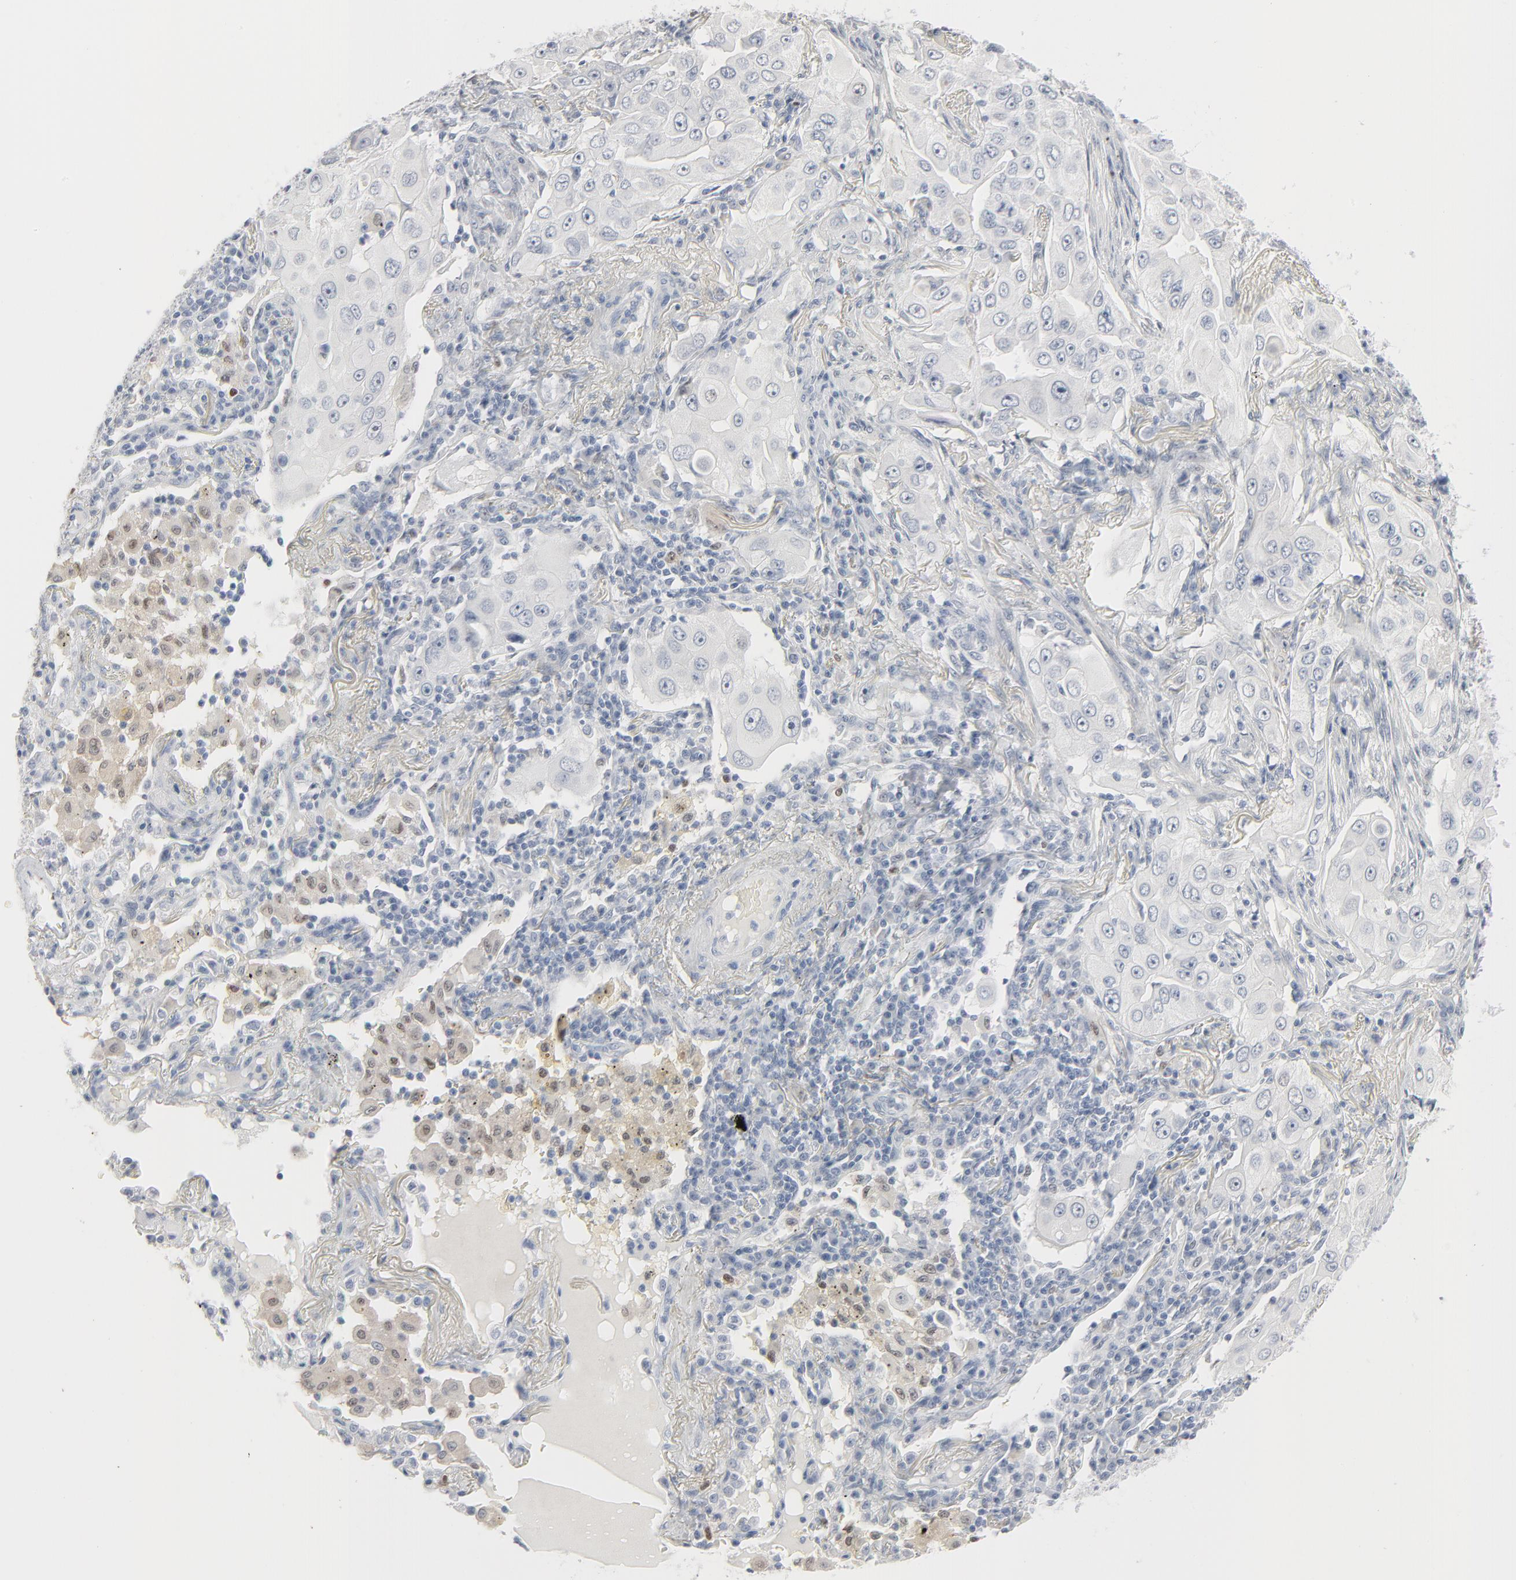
{"staining": {"intensity": "negative", "quantity": "none", "location": "none"}, "tissue": "lung cancer", "cell_type": "Tumor cells", "image_type": "cancer", "snomed": [{"axis": "morphology", "description": "Adenocarcinoma, NOS"}, {"axis": "topography", "description": "Lung"}], "caption": "This is an immunohistochemistry (IHC) photomicrograph of lung cancer. There is no positivity in tumor cells.", "gene": "MITF", "patient": {"sex": "male", "age": 84}}